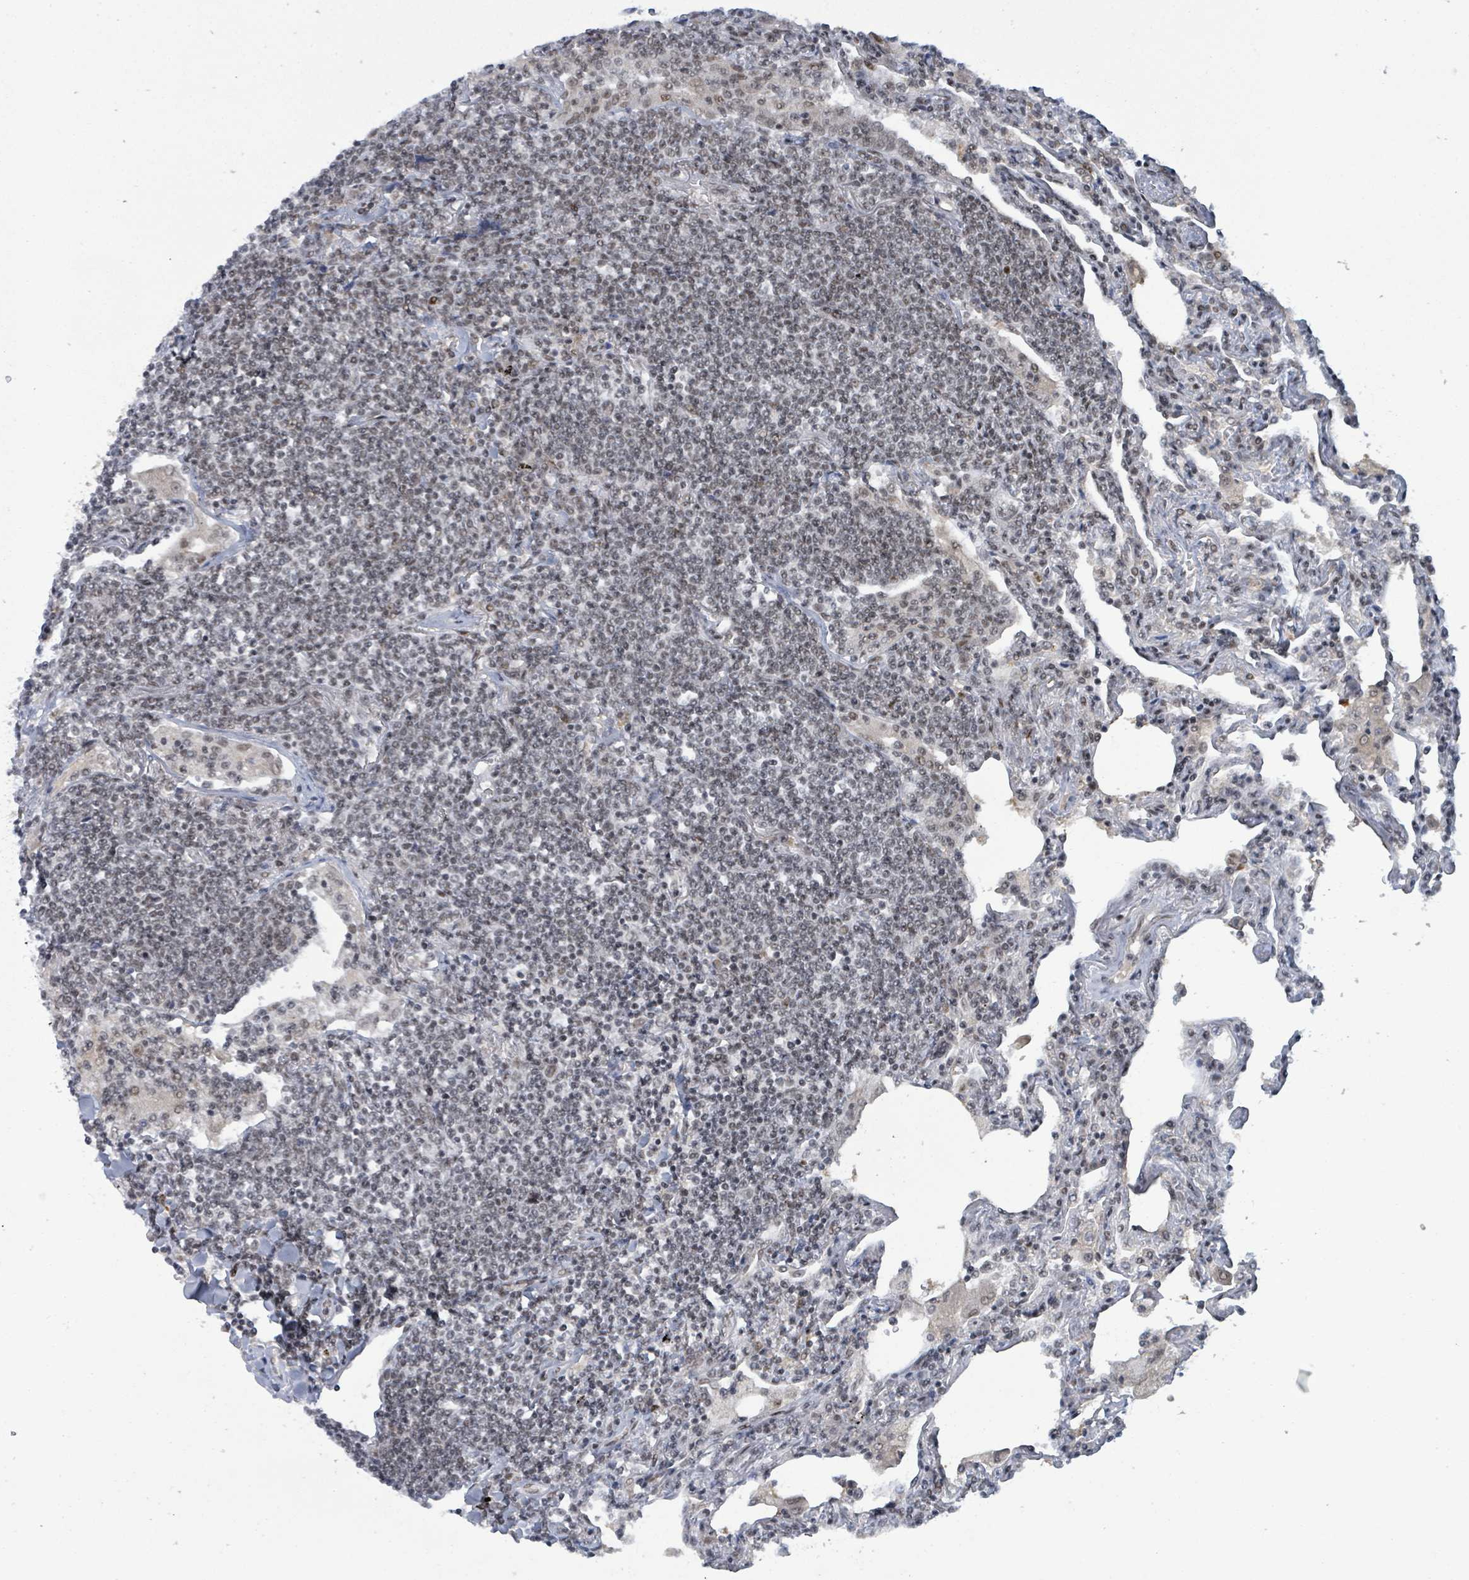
{"staining": {"intensity": "weak", "quantity": "<25%", "location": "nuclear"}, "tissue": "lymphoma", "cell_type": "Tumor cells", "image_type": "cancer", "snomed": [{"axis": "morphology", "description": "Malignant lymphoma, non-Hodgkin's type, Low grade"}, {"axis": "topography", "description": "Lung"}], "caption": "Immunohistochemistry photomicrograph of human lymphoma stained for a protein (brown), which exhibits no expression in tumor cells.", "gene": "BANP", "patient": {"sex": "female", "age": 71}}